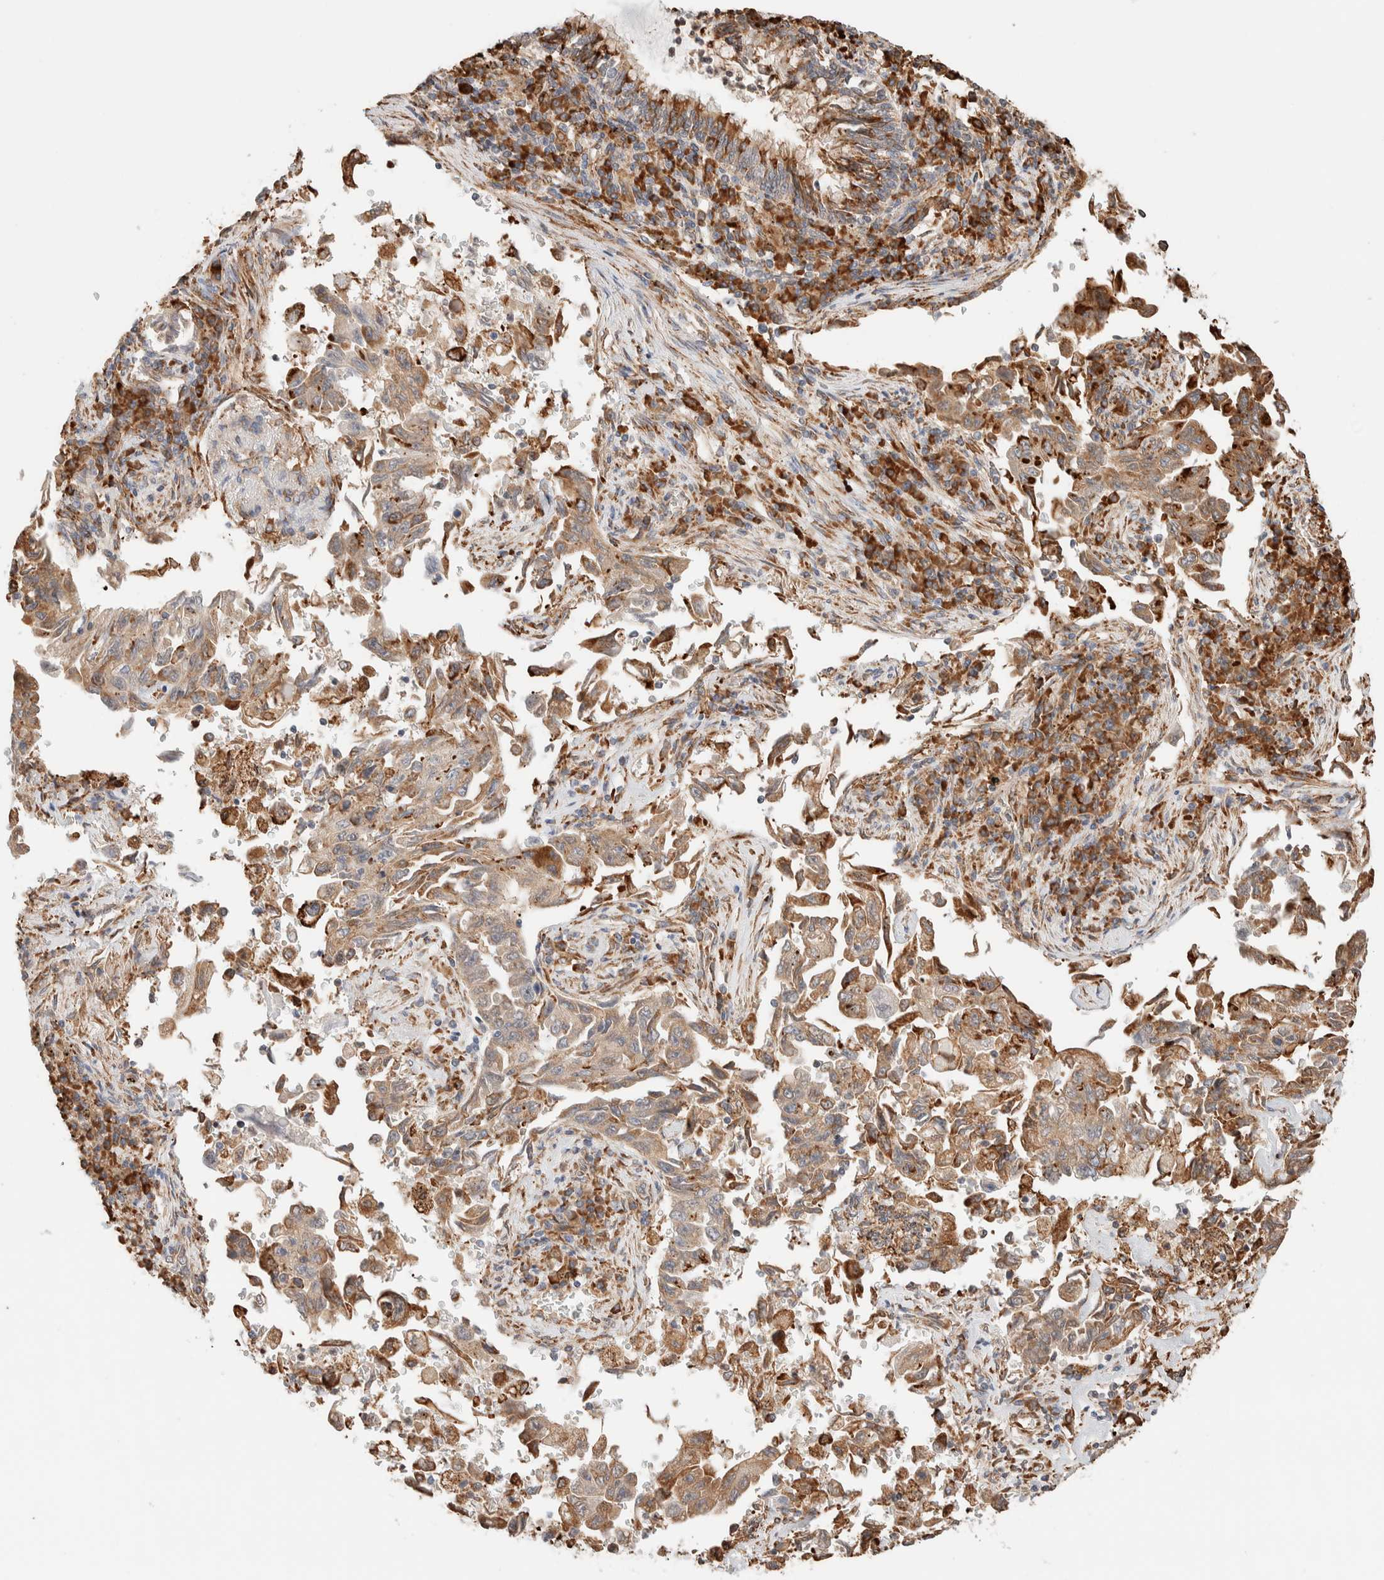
{"staining": {"intensity": "moderate", "quantity": ">75%", "location": "cytoplasmic/membranous"}, "tissue": "lung cancer", "cell_type": "Tumor cells", "image_type": "cancer", "snomed": [{"axis": "morphology", "description": "Adenocarcinoma, NOS"}, {"axis": "topography", "description": "Lung"}], "caption": "Protein analysis of lung cancer tissue shows moderate cytoplasmic/membranous staining in about >75% of tumor cells. (DAB IHC with brightfield microscopy, high magnification).", "gene": "INTS1", "patient": {"sex": "female", "age": 51}}